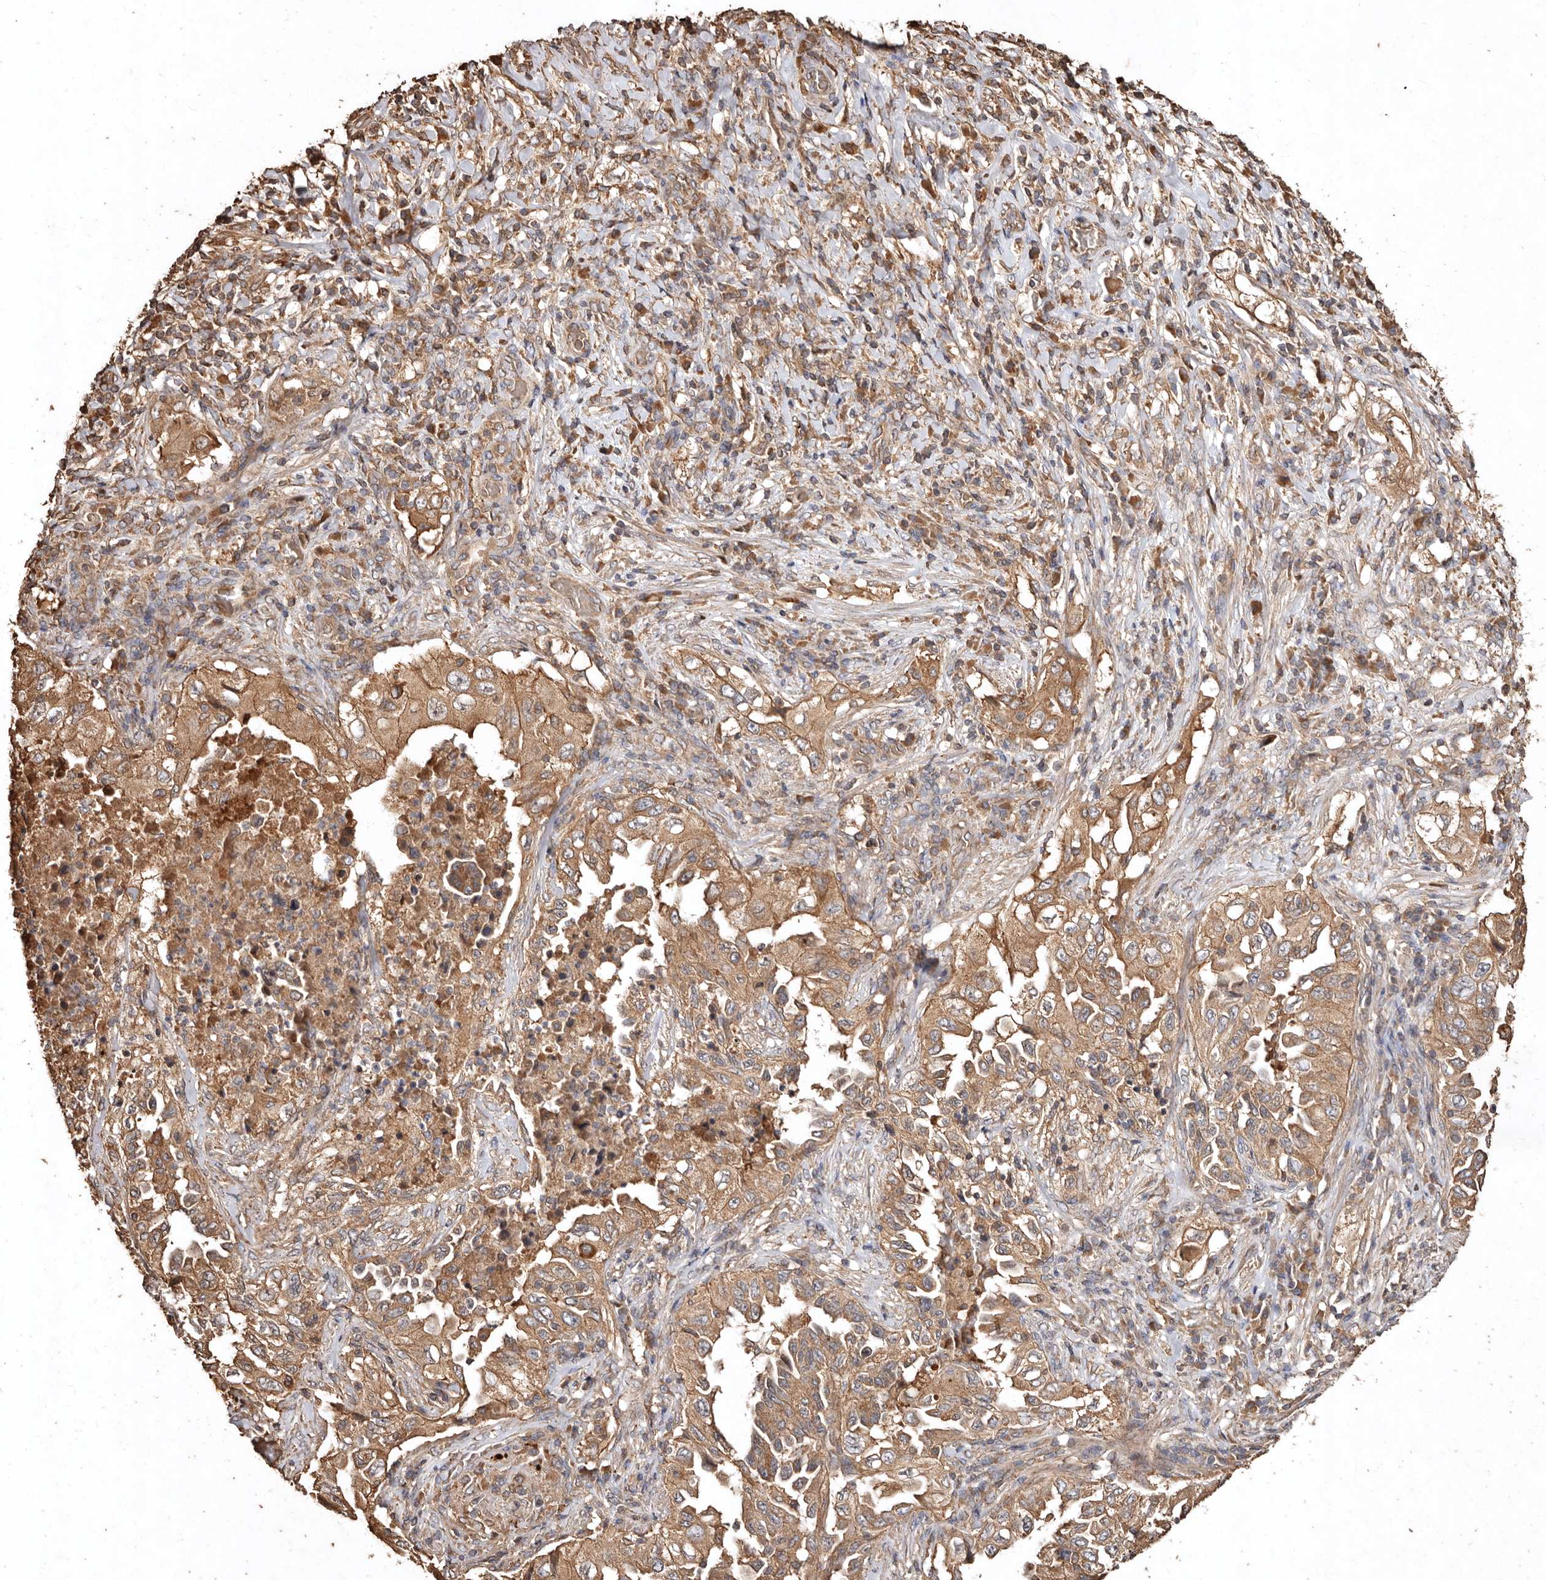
{"staining": {"intensity": "moderate", "quantity": ">75%", "location": "cytoplasmic/membranous"}, "tissue": "lung cancer", "cell_type": "Tumor cells", "image_type": "cancer", "snomed": [{"axis": "morphology", "description": "Adenocarcinoma, NOS"}, {"axis": "topography", "description": "Lung"}], "caption": "Immunohistochemical staining of lung cancer (adenocarcinoma) demonstrates moderate cytoplasmic/membranous protein staining in about >75% of tumor cells. The staining is performed using DAB (3,3'-diaminobenzidine) brown chromogen to label protein expression. The nuclei are counter-stained blue using hematoxylin.", "gene": "FARS2", "patient": {"sex": "female", "age": 51}}